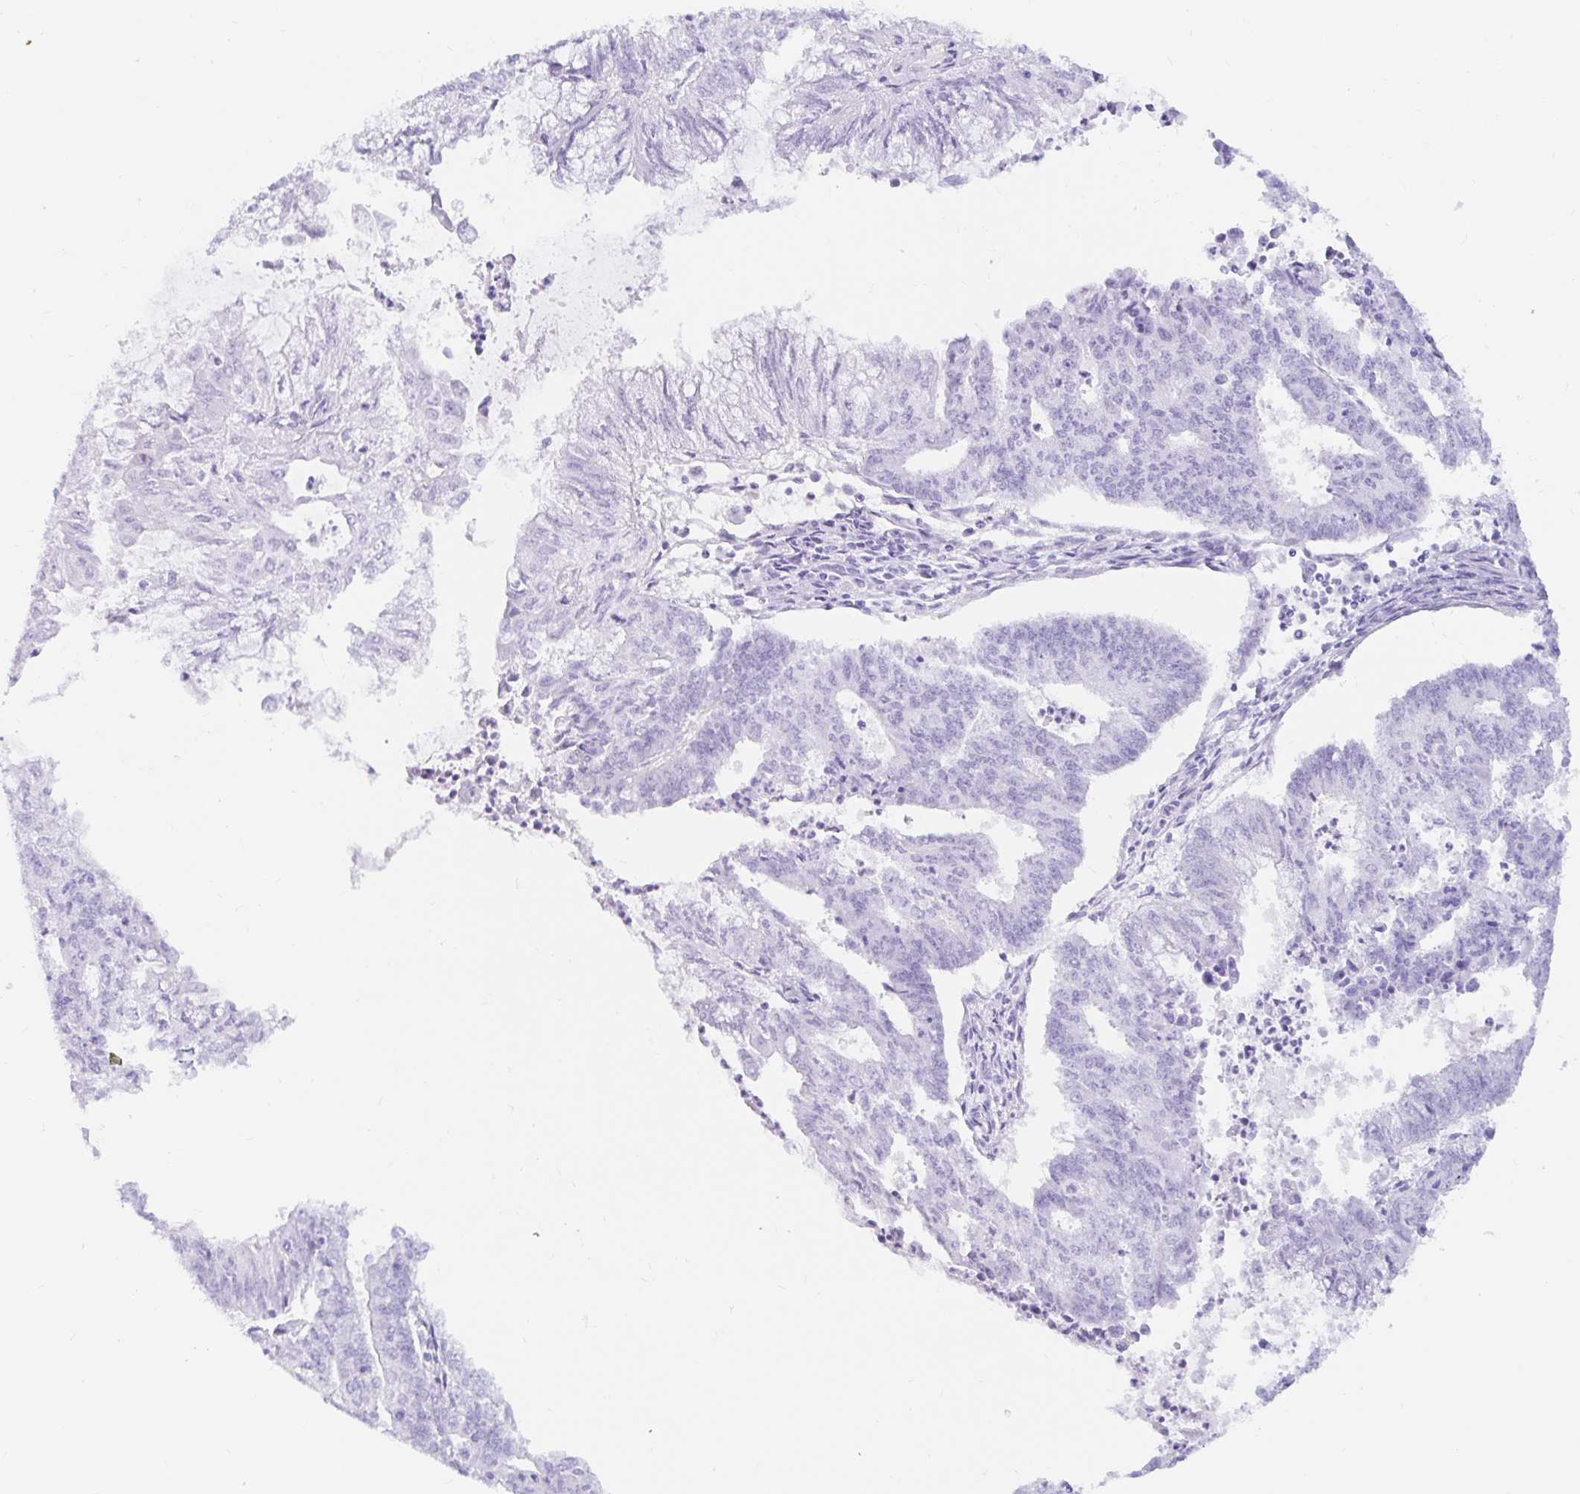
{"staining": {"intensity": "negative", "quantity": "none", "location": "none"}, "tissue": "endometrial cancer", "cell_type": "Tumor cells", "image_type": "cancer", "snomed": [{"axis": "morphology", "description": "Adenocarcinoma, NOS"}, {"axis": "topography", "description": "Endometrium"}], "caption": "An image of endometrial cancer stained for a protein reveals no brown staining in tumor cells.", "gene": "OR6T1", "patient": {"sex": "female", "age": 61}}